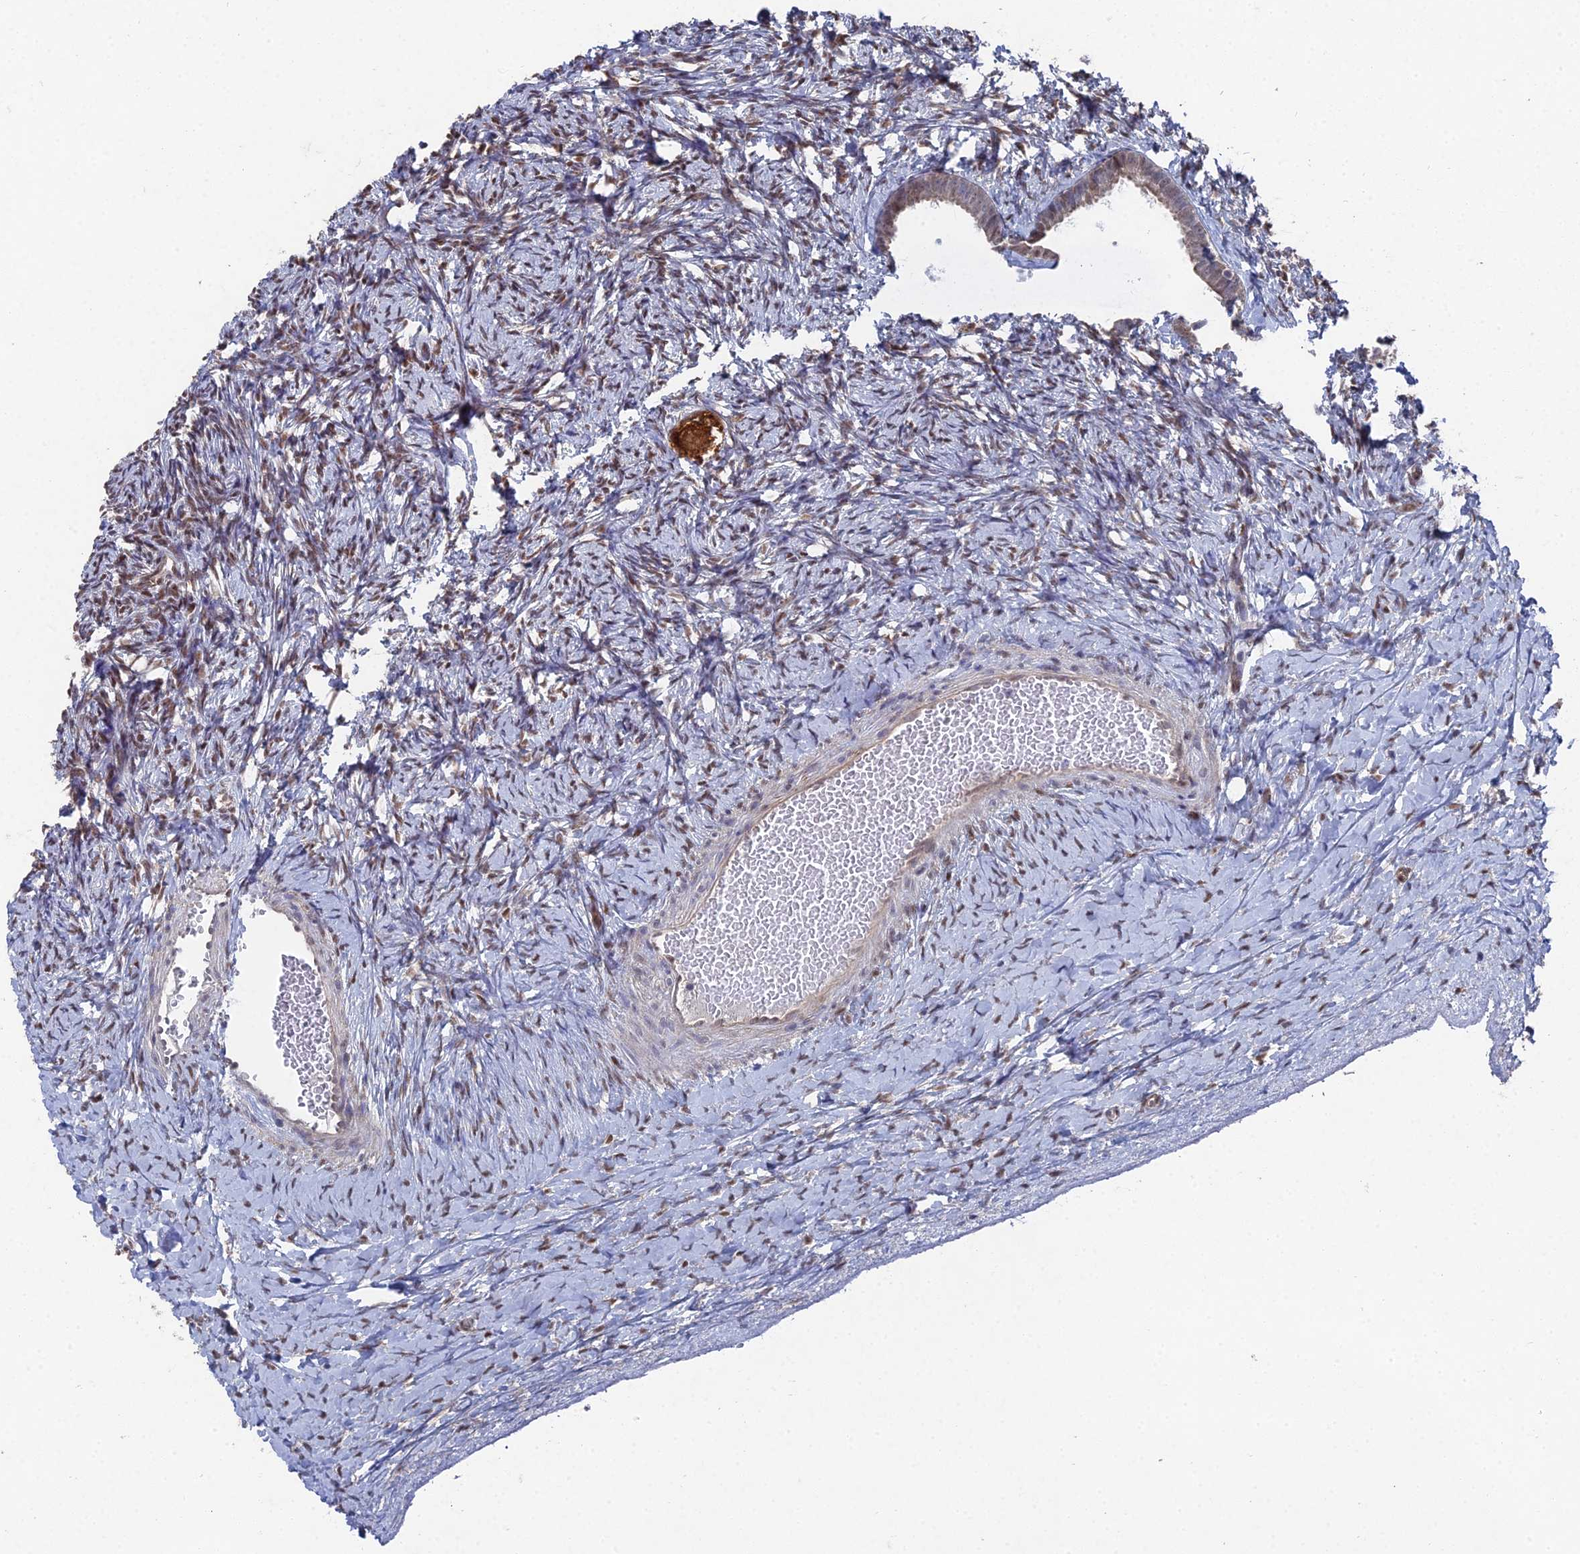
{"staining": {"intensity": "strong", "quantity": ">75%", "location": "cytoplasmic/membranous"}, "tissue": "ovary", "cell_type": "Follicle cells", "image_type": "normal", "snomed": [{"axis": "morphology", "description": "Normal tissue, NOS"}, {"axis": "morphology", "description": "Developmental malformation"}, {"axis": "topography", "description": "Ovary"}], "caption": "This is an image of IHC staining of normal ovary, which shows strong expression in the cytoplasmic/membranous of follicle cells.", "gene": "UNC5D", "patient": {"sex": "female", "age": 39}}